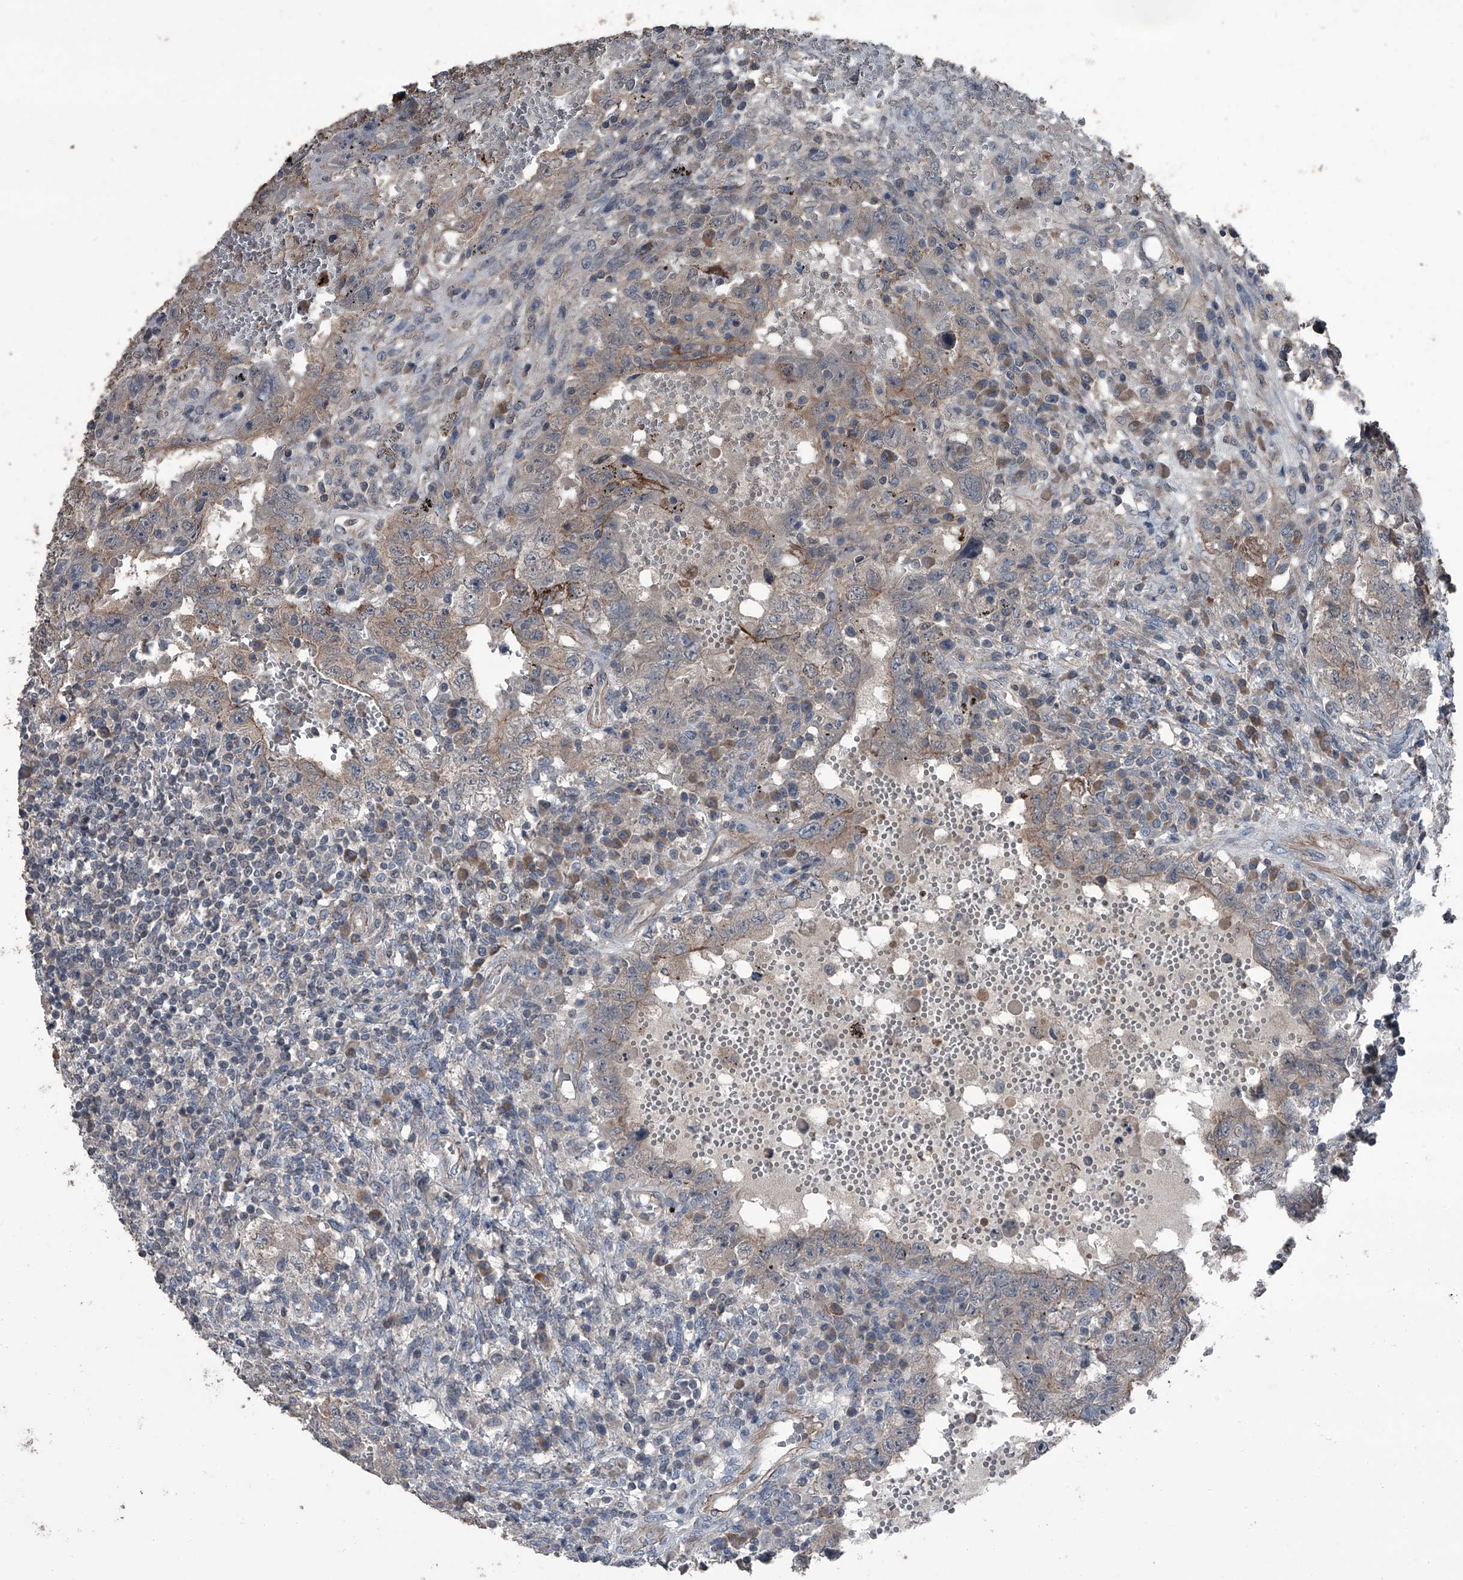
{"staining": {"intensity": "weak", "quantity": "25%-75%", "location": "cytoplasmic/membranous"}, "tissue": "testis cancer", "cell_type": "Tumor cells", "image_type": "cancer", "snomed": [{"axis": "morphology", "description": "Carcinoma, Embryonal, NOS"}, {"axis": "topography", "description": "Testis"}], "caption": "Testis cancer stained with a brown dye exhibits weak cytoplasmic/membranous positive staining in approximately 25%-75% of tumor cells.", "gene": "OARD1", "patient": {"sex": "male", "age": 26}}